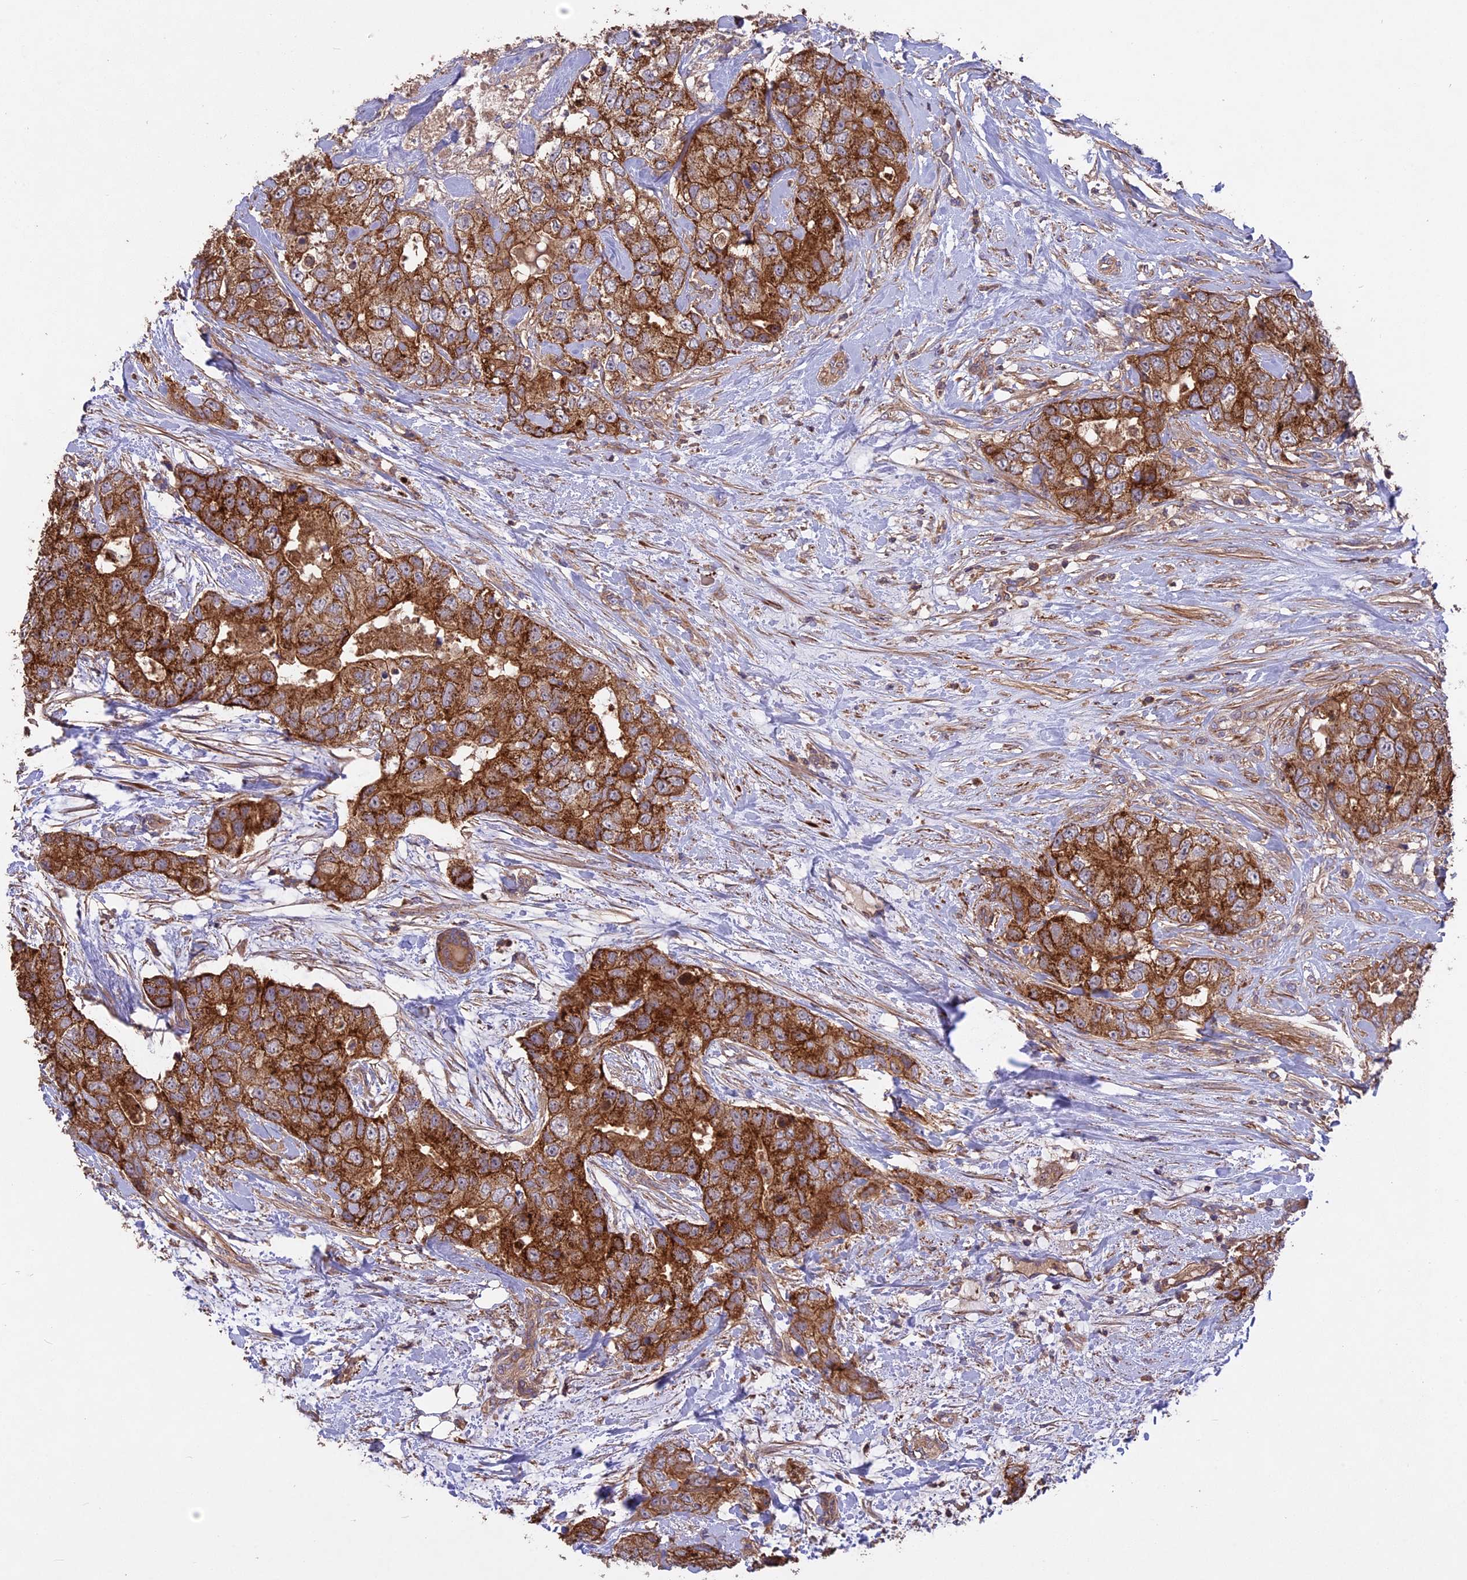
{"staining": {"intensity": "strong", "quantity": ">75%", "location": "cytoplasmic/membranous"}, "tissue": "breast cancer", "cell_type": "Tumor cells", "image_type": "cancer", "snomed": [{"axis": "morphology", "description": "Duct carcinoma"}, {"axis": "topography", "description": "Breast"}], "caption": "The photomicrograph shows staining of breast cancer (invasive ductal carcinoma), revealing strong cytoplasmic/membranous protein expression (brown color) within tumor cells.", "gene": "NUDT8", "patient": {"sex": "female", "age": 62}}